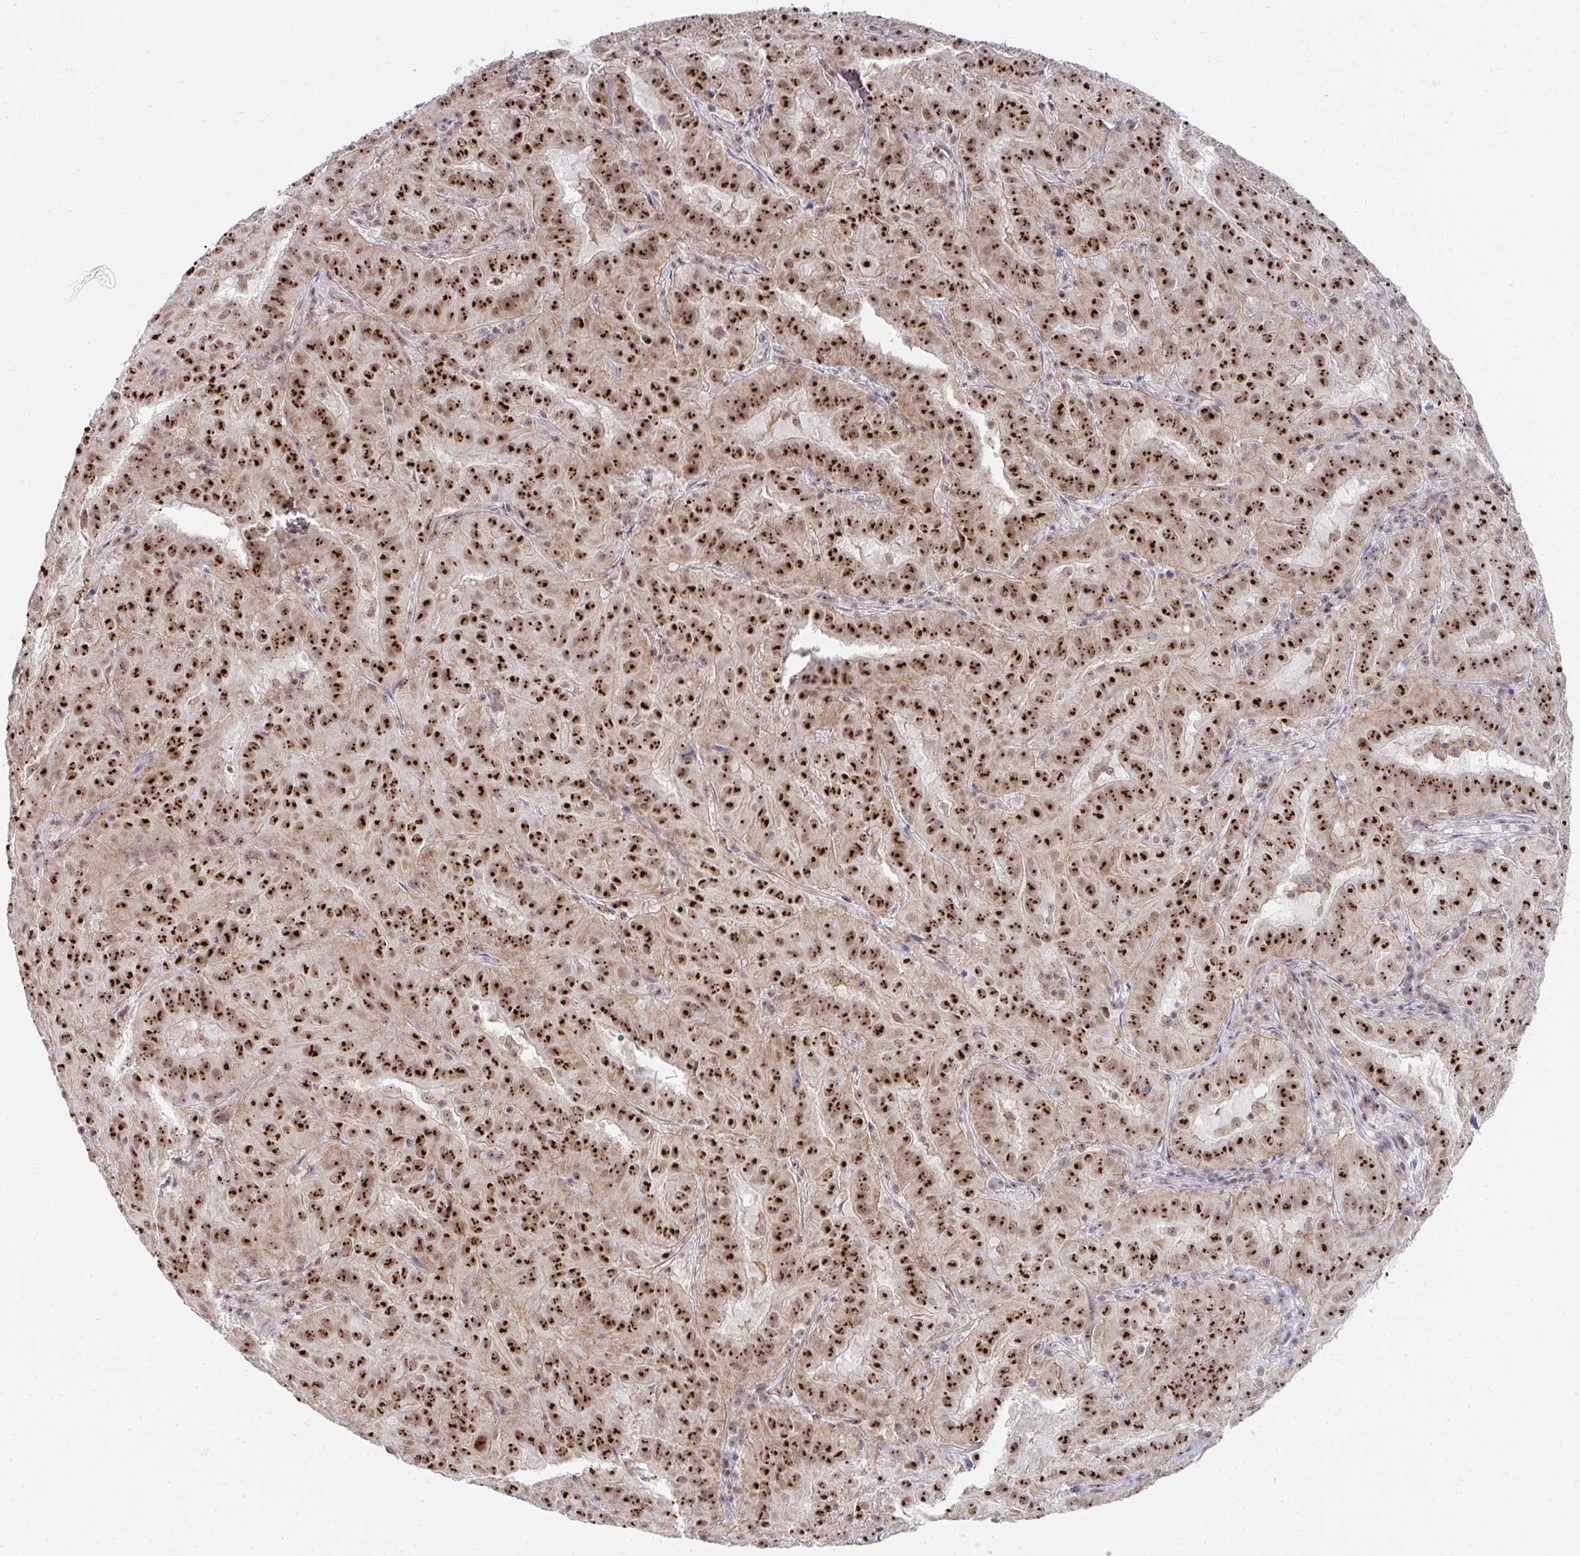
{"staining": {"intensity": "strong", "quantity": ">75%", "location": "nuclear"}, "tissue": "pancreatic cancer", "cell_type": "Tumor cells", "image_type": "cancer", "snomed": [{"axis": "morphology", "description": "Adenocarcinoma, NOS"}, {"axis": "topography", "description": "Pancreas"}], "caption": "A high amount of strong nuclear positivity is seen in about >75% of tumor cells in pancreatic cancer tissue.", "gene": "HIRA", "patient": {"sex": "male", "age": 63}}